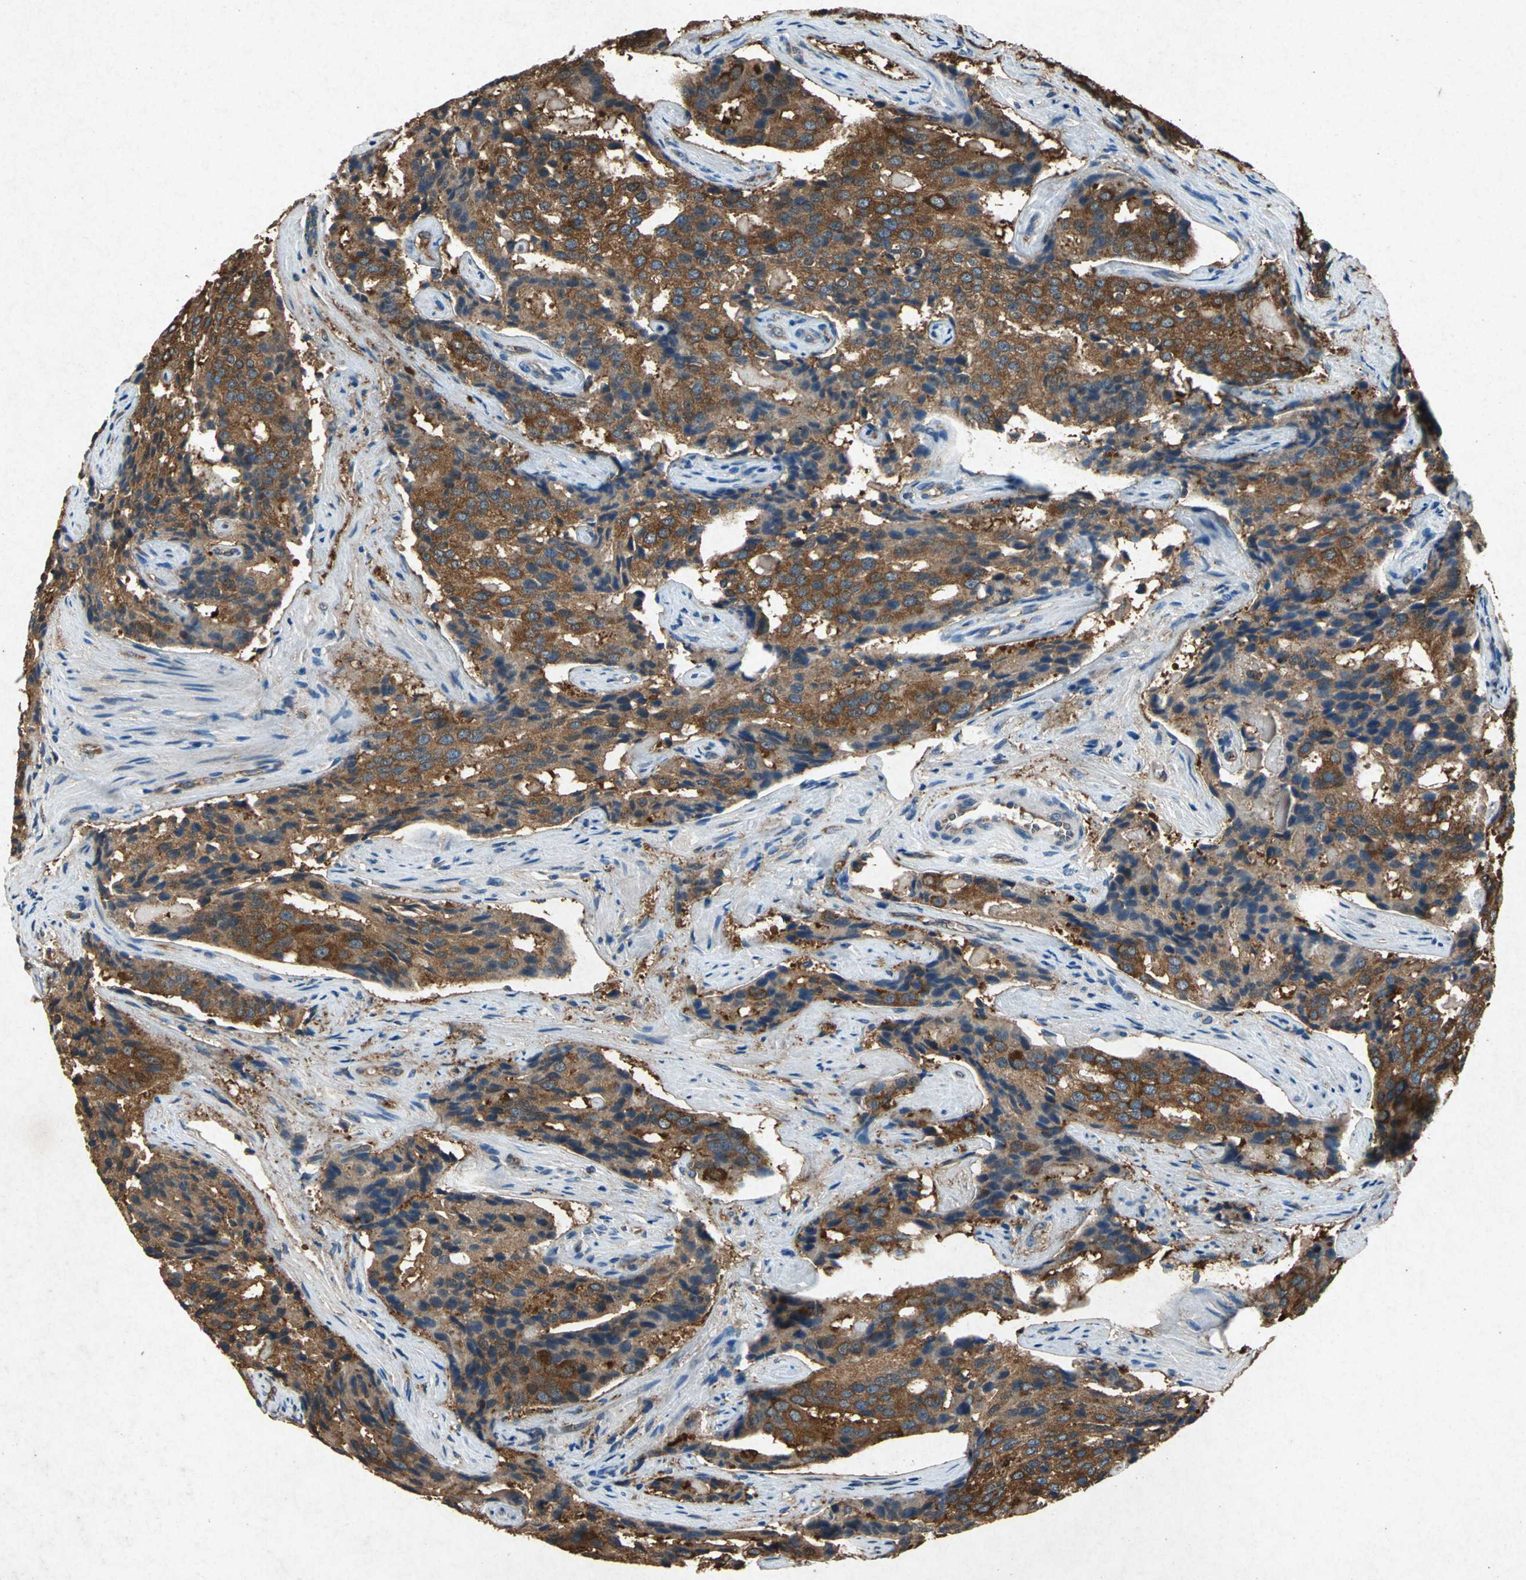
{"staining": {"intensity": "strong", "quantity": ">75%", "location": "cytoplasmic/membranous"}, "tissue": "prostate cancer", "cell_type": "Tumor cells", "image_type": "cancer", "snomed": [{"axis": "morphology", "description": "Adenocarcinoma, High grade"}, {"axis": "topography", "description": "Prostate"}], "caption": "The histopathology image exhibits immunohistochemical staining of prostate cancer. There is strong cytoplasmic/membranous expression is seen in about >75% of tumor cells. (DAB (3,3'-diaminobenzidine) IHC, brown staining for protein, blue staining for nuclei).", "gene": "HSP90AB1", "patient": {"sex": "male", "age": 58}}